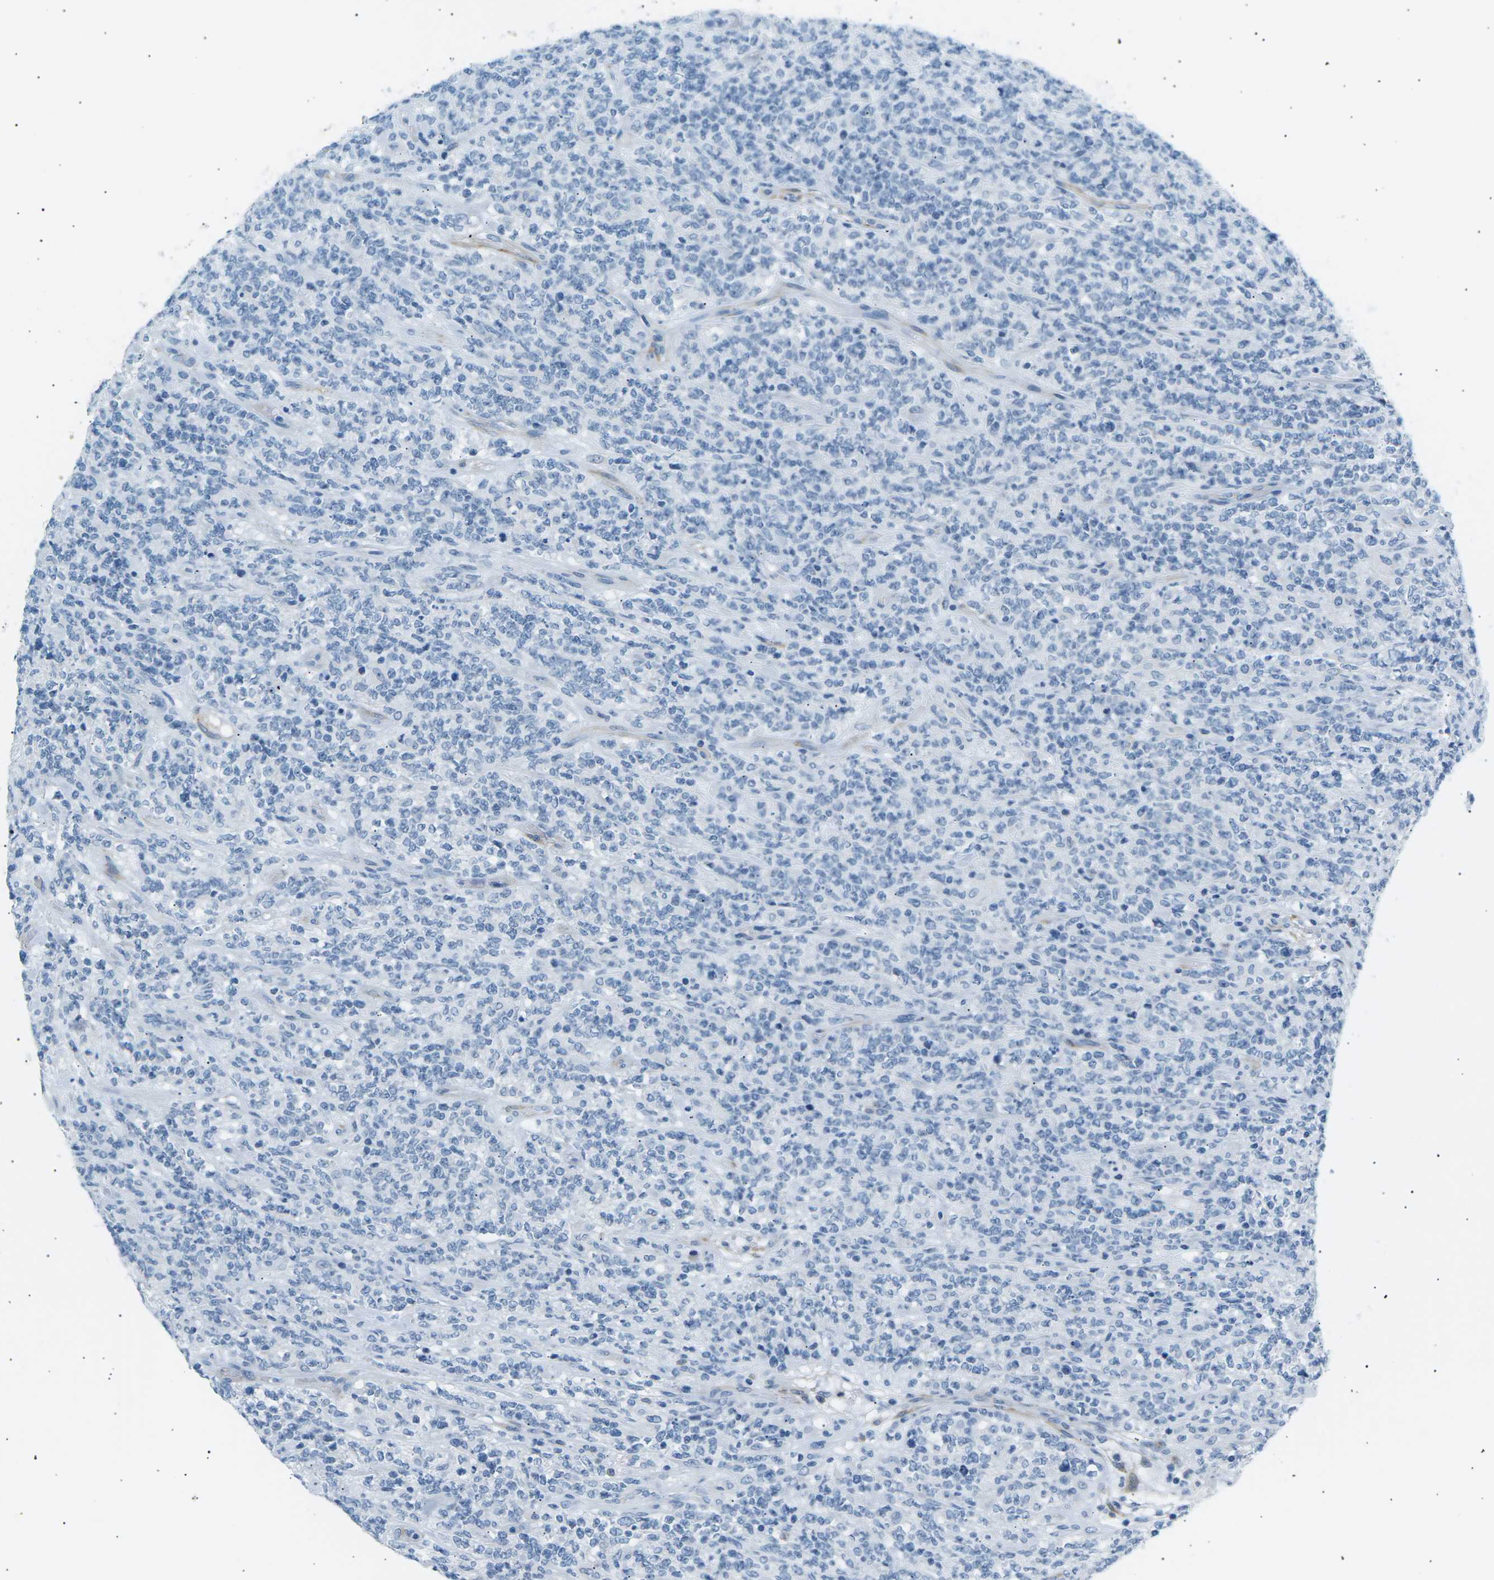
{"staining": {"intensity": "negative", "quantity": "none", "location": "none"}, "tissue": "lymphoma", "cell_type": "Tumor cells", "image_type": "cancer", "snomed": [{"axis": "morphology", "description": "Malignant lymphoma, non-Hodgkin's type, High grade"}, {"axis": "topography", "description": "Soft tissue"}], "caption": "Tumor cells are negative for protein expression in human high-grade malignant lymphoma, non-Hodgkin's type. Brightfield microscopy of immunohistochemistry stained with DAB (brown) and hematoxylin (blue), captured at high magnification.", "gene": "SEPTIN5", "patient": {"sex": "male", "age": 18}}